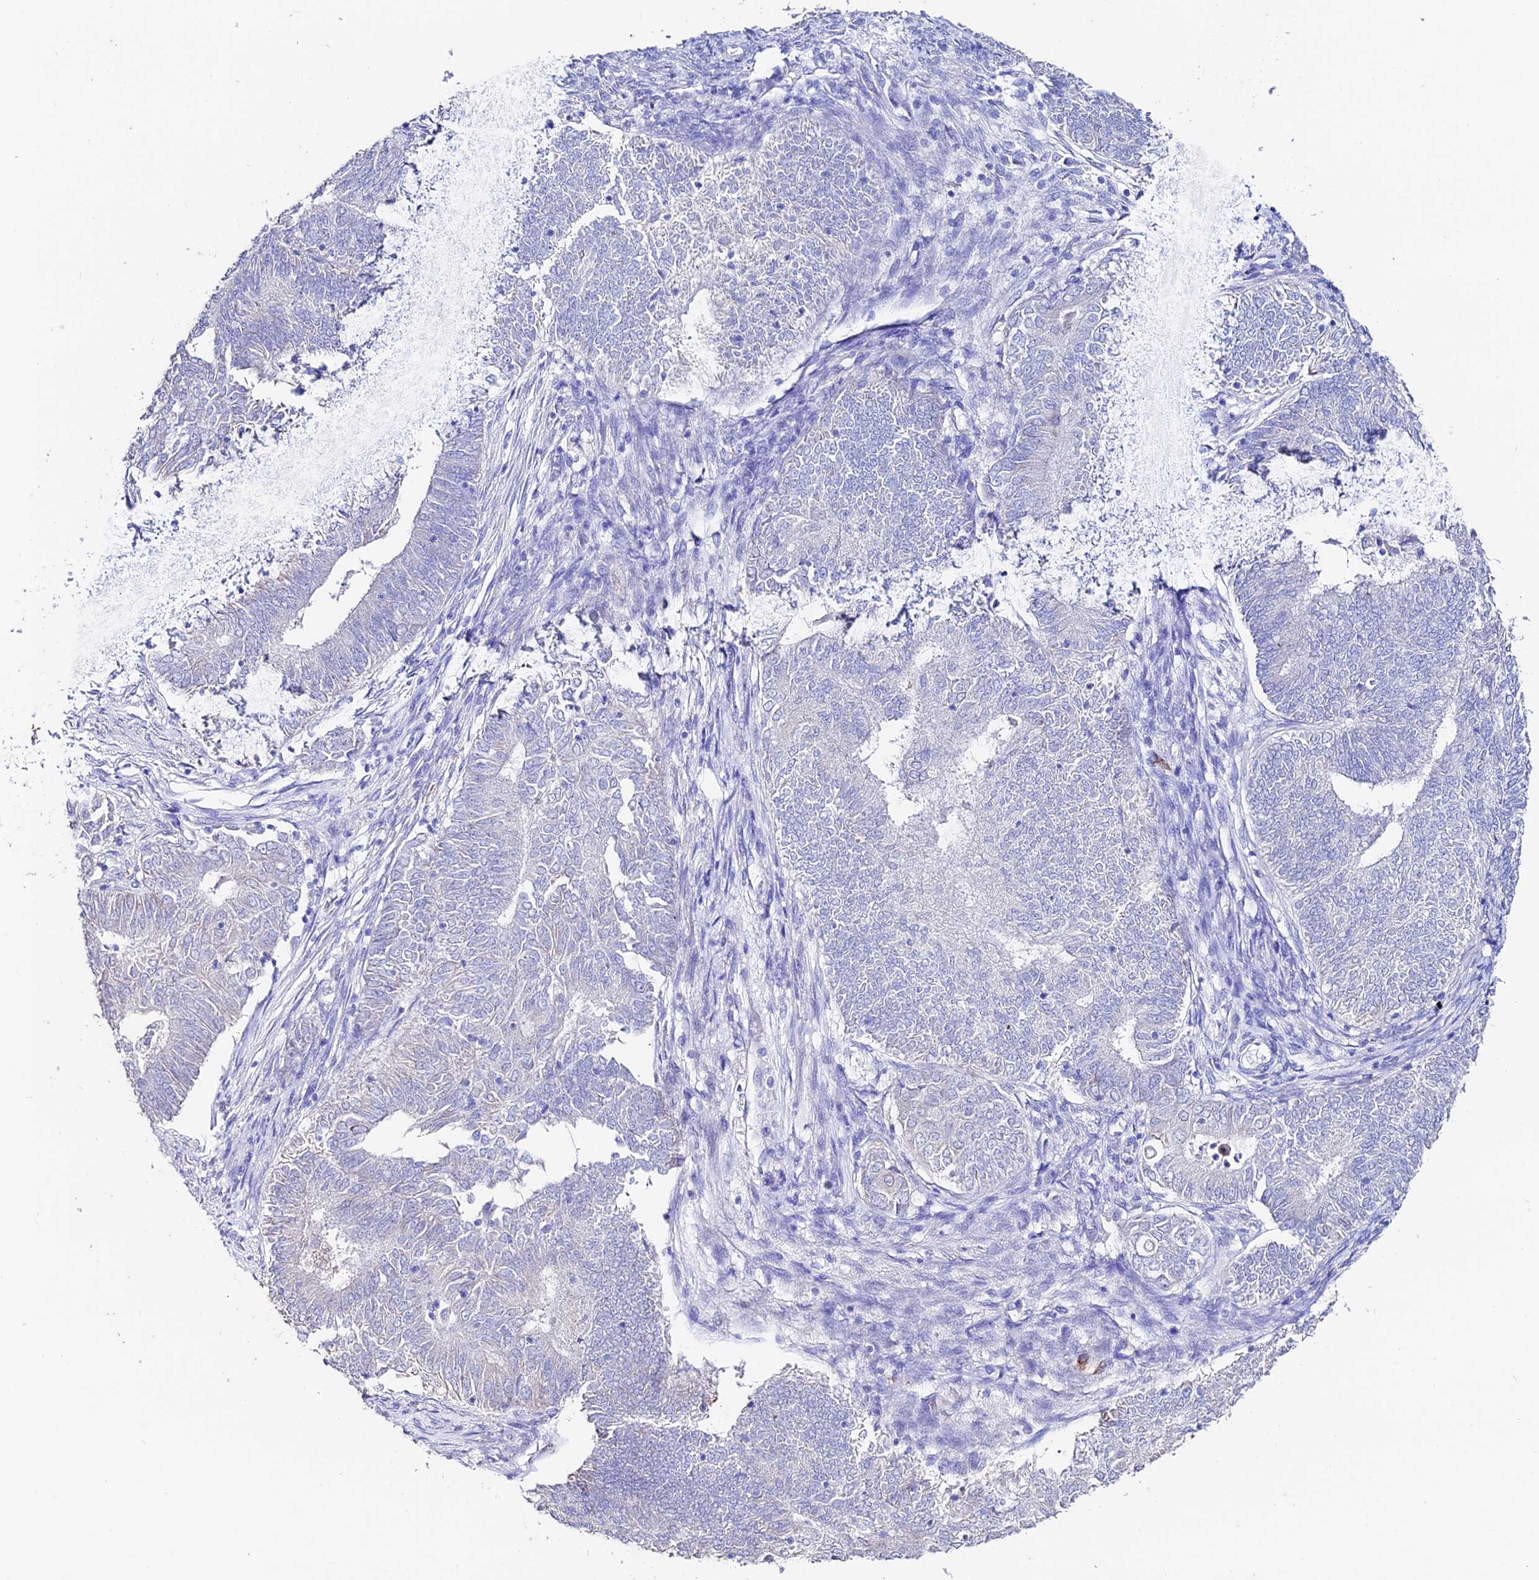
{"staining": {"intensity": "negative", "quantity": "none", "location": "none"}, "tissue": "endometrial cancer", "cell_type": "Tumor cells", "image_type": "cancer", "snomed": [{"axis": "morphology", "description": "Adenocarcinoma, NOS"}, {"axis": "topography", "description": "Endometrium"}], "caption": "Immunohistochemical staining of endometrial adenocarcinoma displays no significant staining in tumor cells.", "gene": "ESM1", "patient": {"sex": "female", "age": 62}}